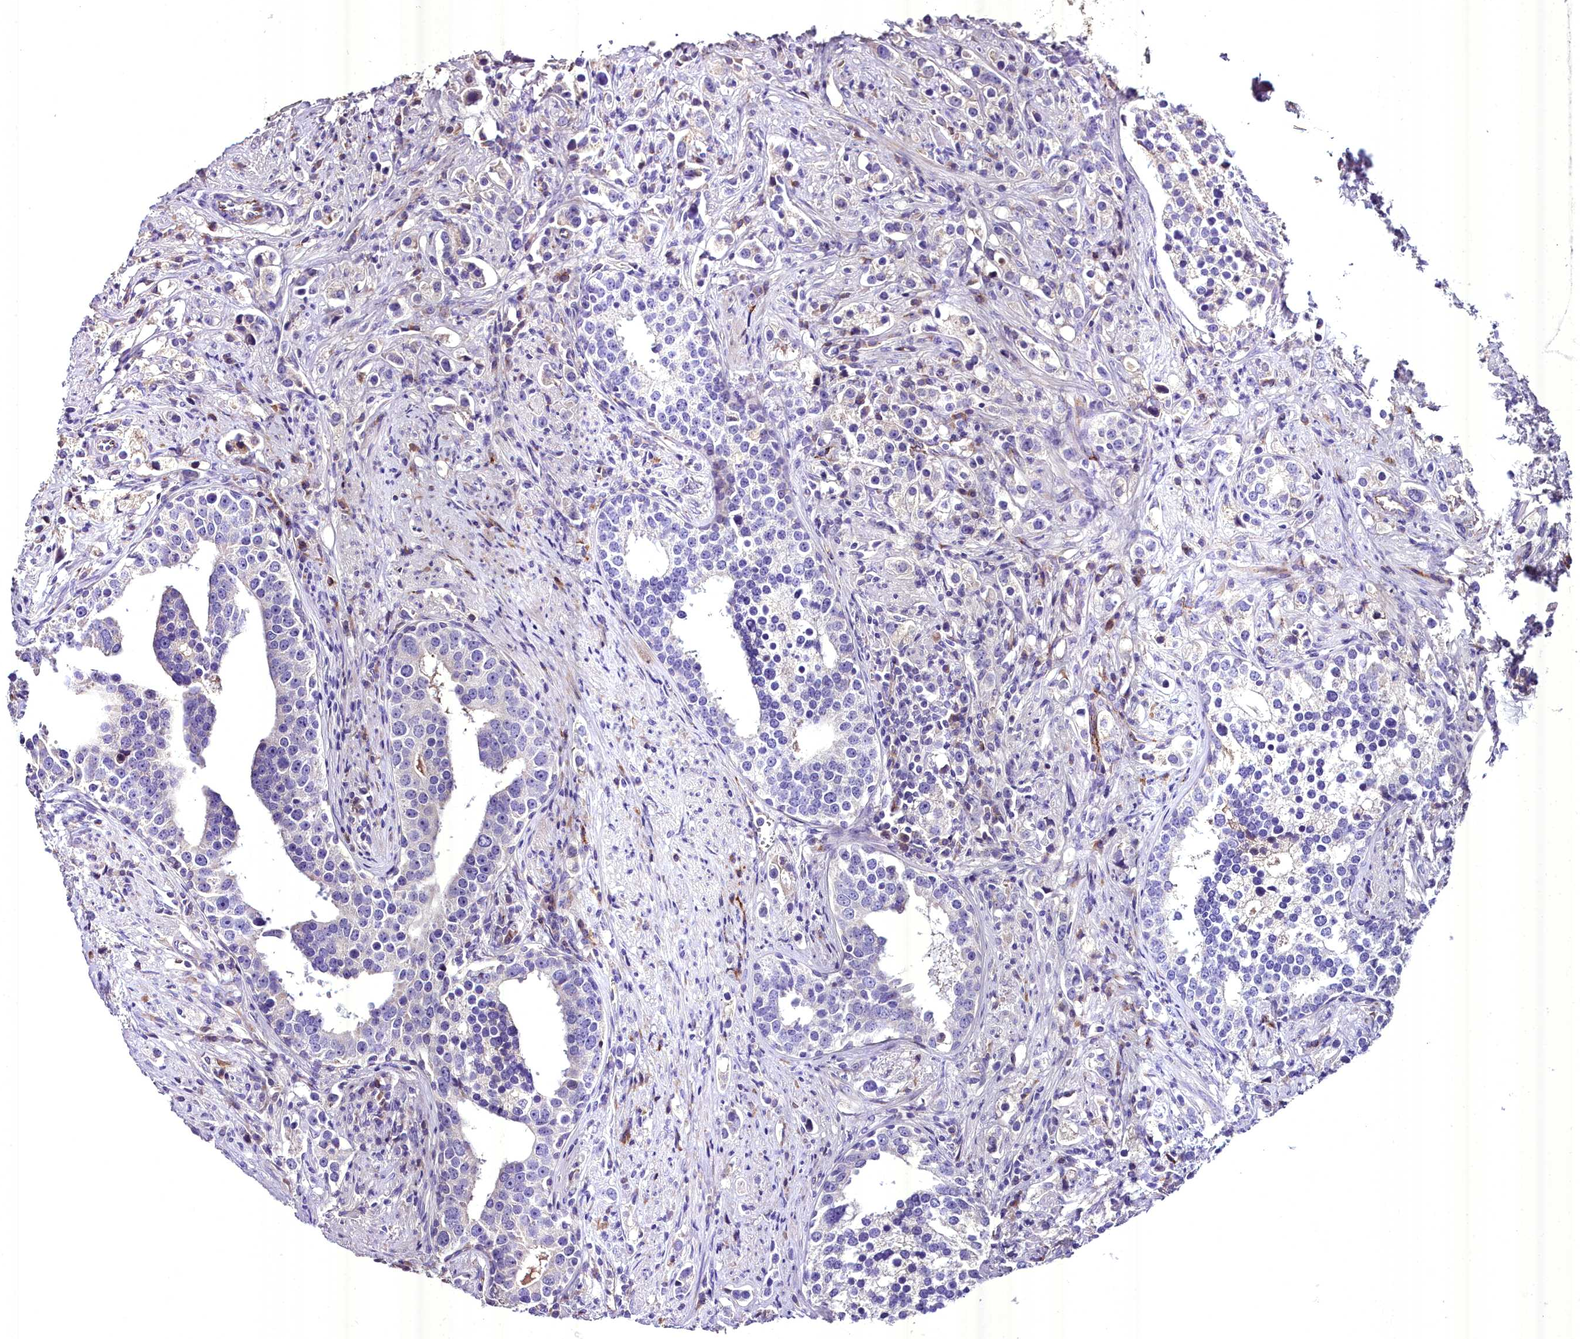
{"staining": {"intensity": "negative", "quantity": "none", "location": "none"}, "tissue": "prostate cancer", "cell_type": "Tumor cells", "image_type": "cancer", "snomed": [{"axis": "morphology", "description": "Adenocarcinoma, High grade"}, {"axis": "topography", "description": "Prostate"}], "caption": "The photomicrograph displays no staining of tumor cells in prostate cancer (adenocarcinoma (high-grade)).", "gene": "MS4A18", "patient": {"sex": "male", "age": 71}}